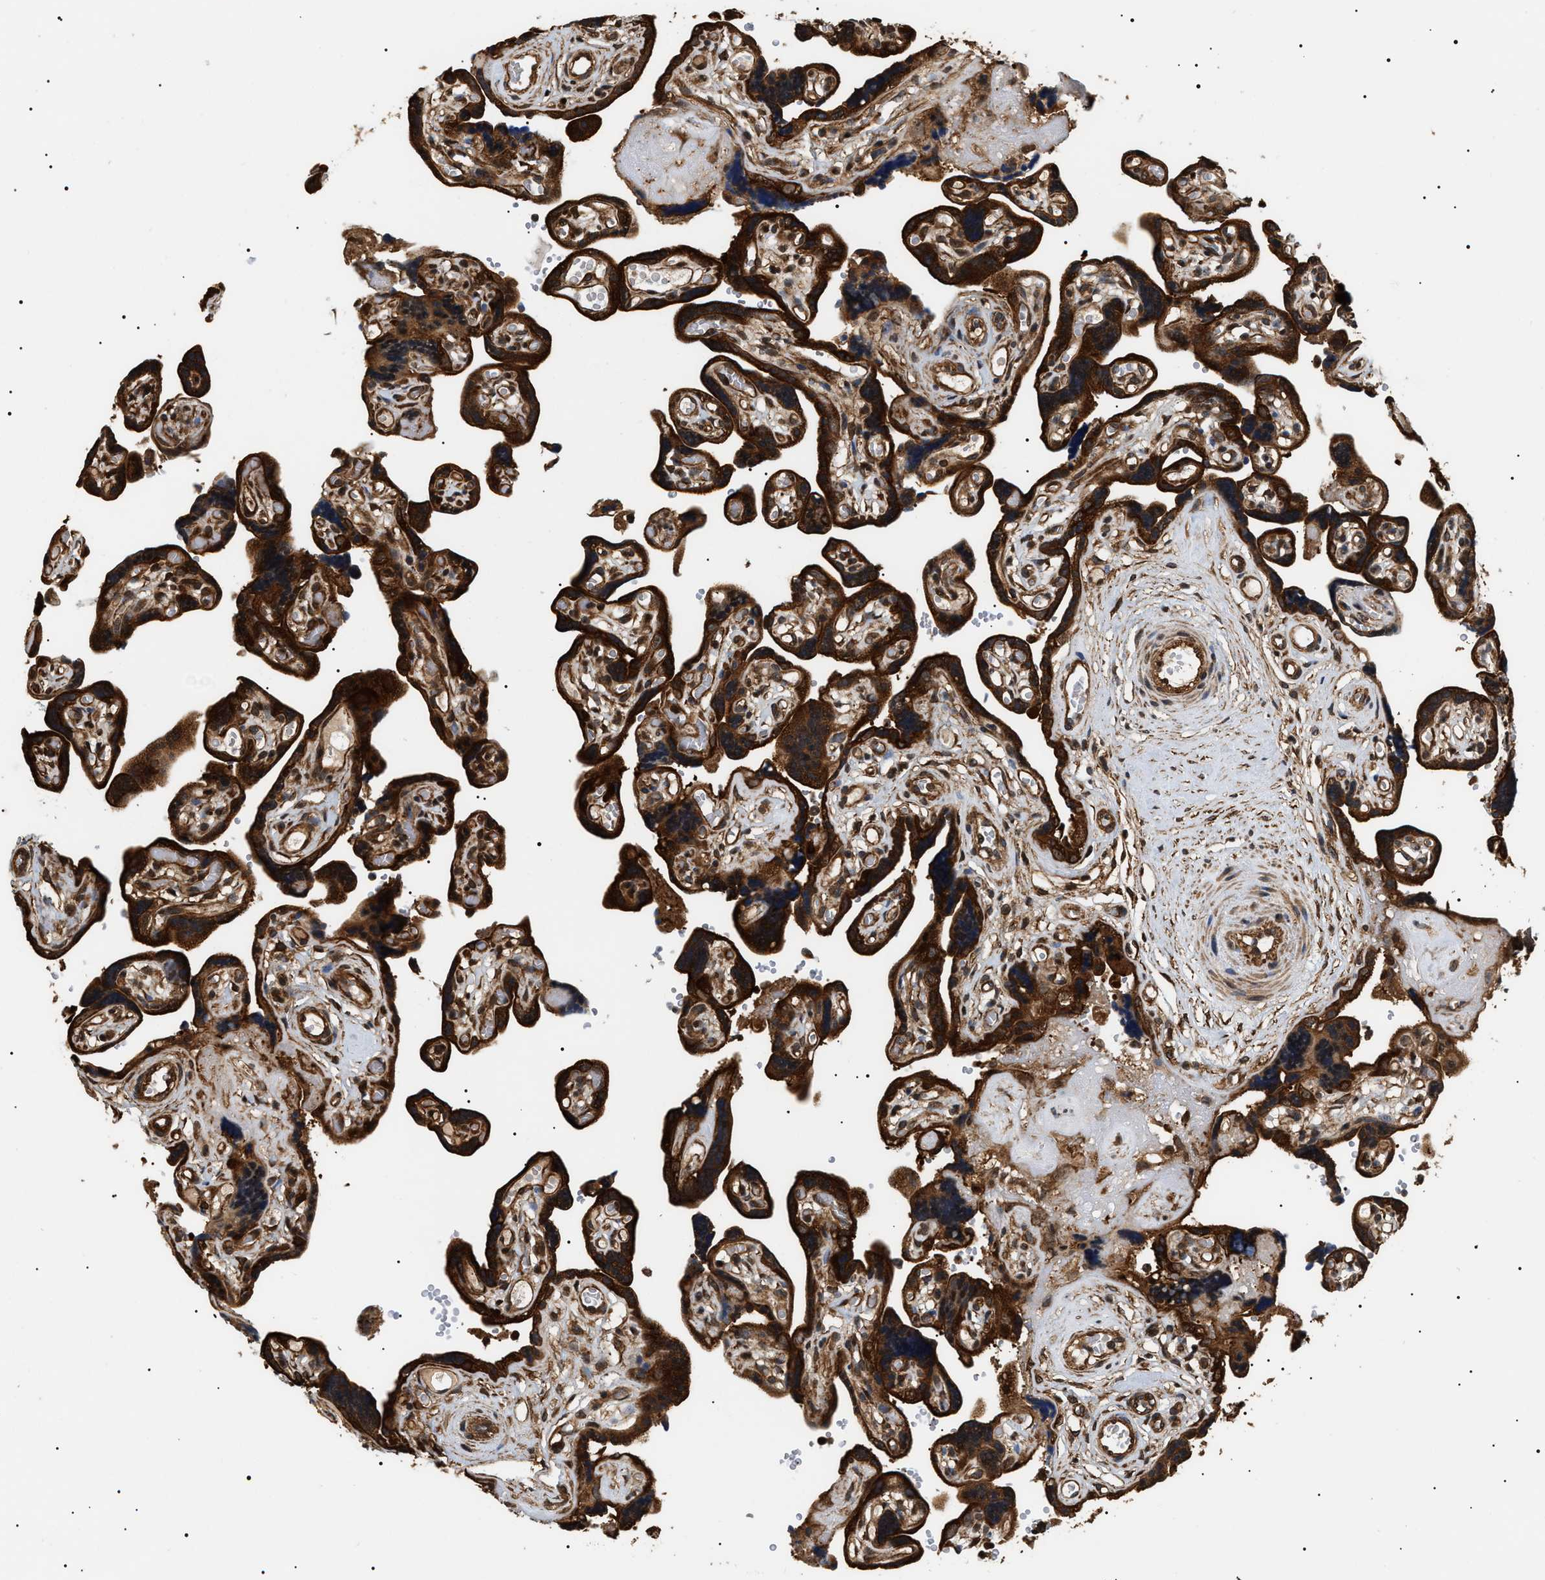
{"staining": {"intensity": "moderate", "quantity": ">75%", "location": "cytoplasmic/membranous,nuclear"}, "tissue": "placenta", "cell_type": "Decidual cells", "image_type": "normal", "snomed": [{"axis": "morphology", "description": "Normal tissue, NOS"}, {"axis": "topography", "description": "Placenta"}], "caption": "A photomicrograph of placenta stained for a protein displays moderate cytoplasmic/membranous,nuclear brown staining in decidual cells.", "gene": "SH3GLB2", "patient": {"sex": "female", "age": 30}}